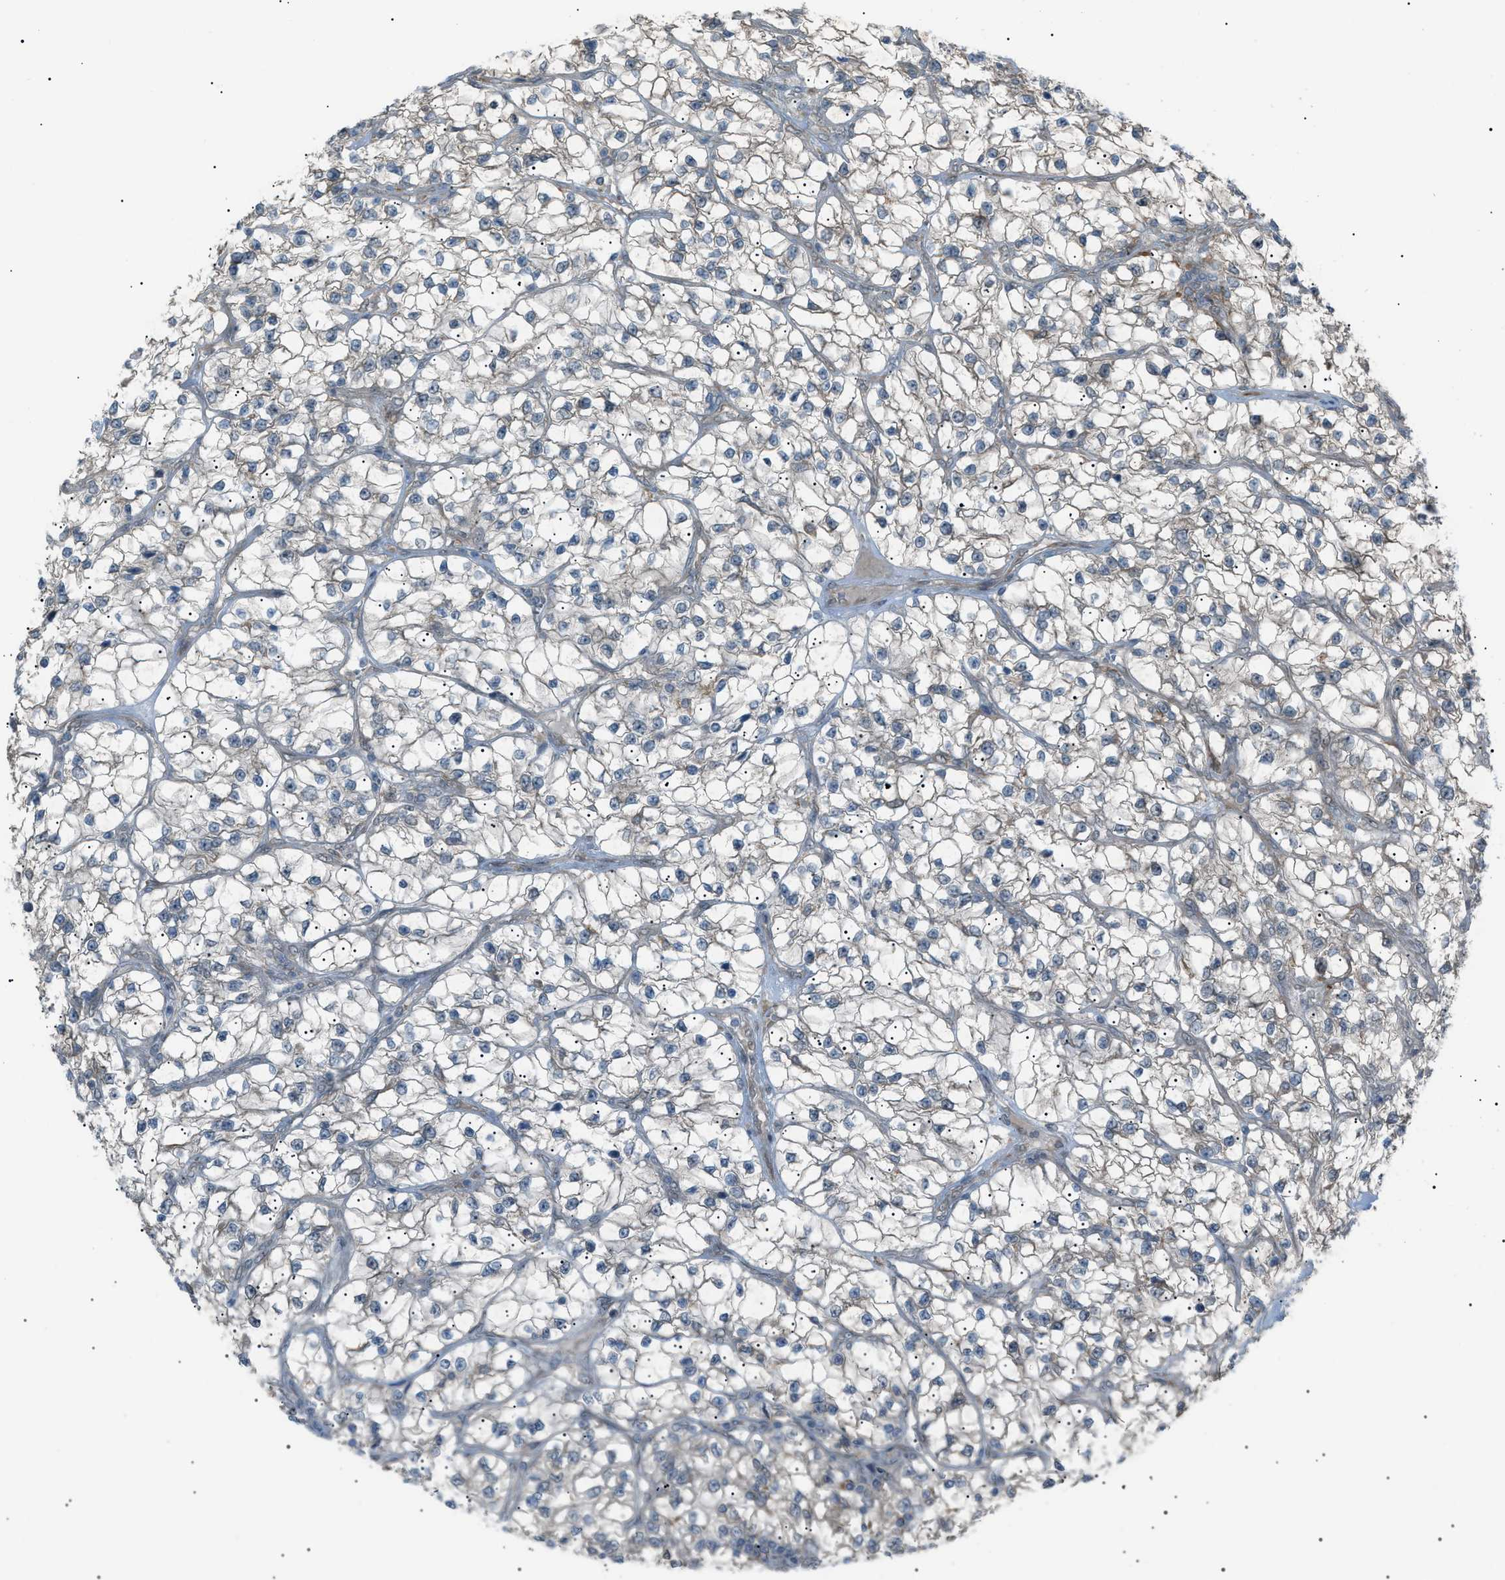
{"staining": {"intensity": "negative", "quantity": "none", "location": "none"}, "tissue": "renal cancer", "cell_type": "Tumor cells", "image_type": "cancer", "snomed": [{"axis": "morphology", "description": "Adenocarcinoma, NOS"}, {"axis": "topography", "description": "Kidney"}], "caption": "Protein analysis of adenocarcinoma (renal) demonstrates no significant expression in tumor cells.", "gene": "LPIN2", "patient": {"sex": "female", "age": 57}}